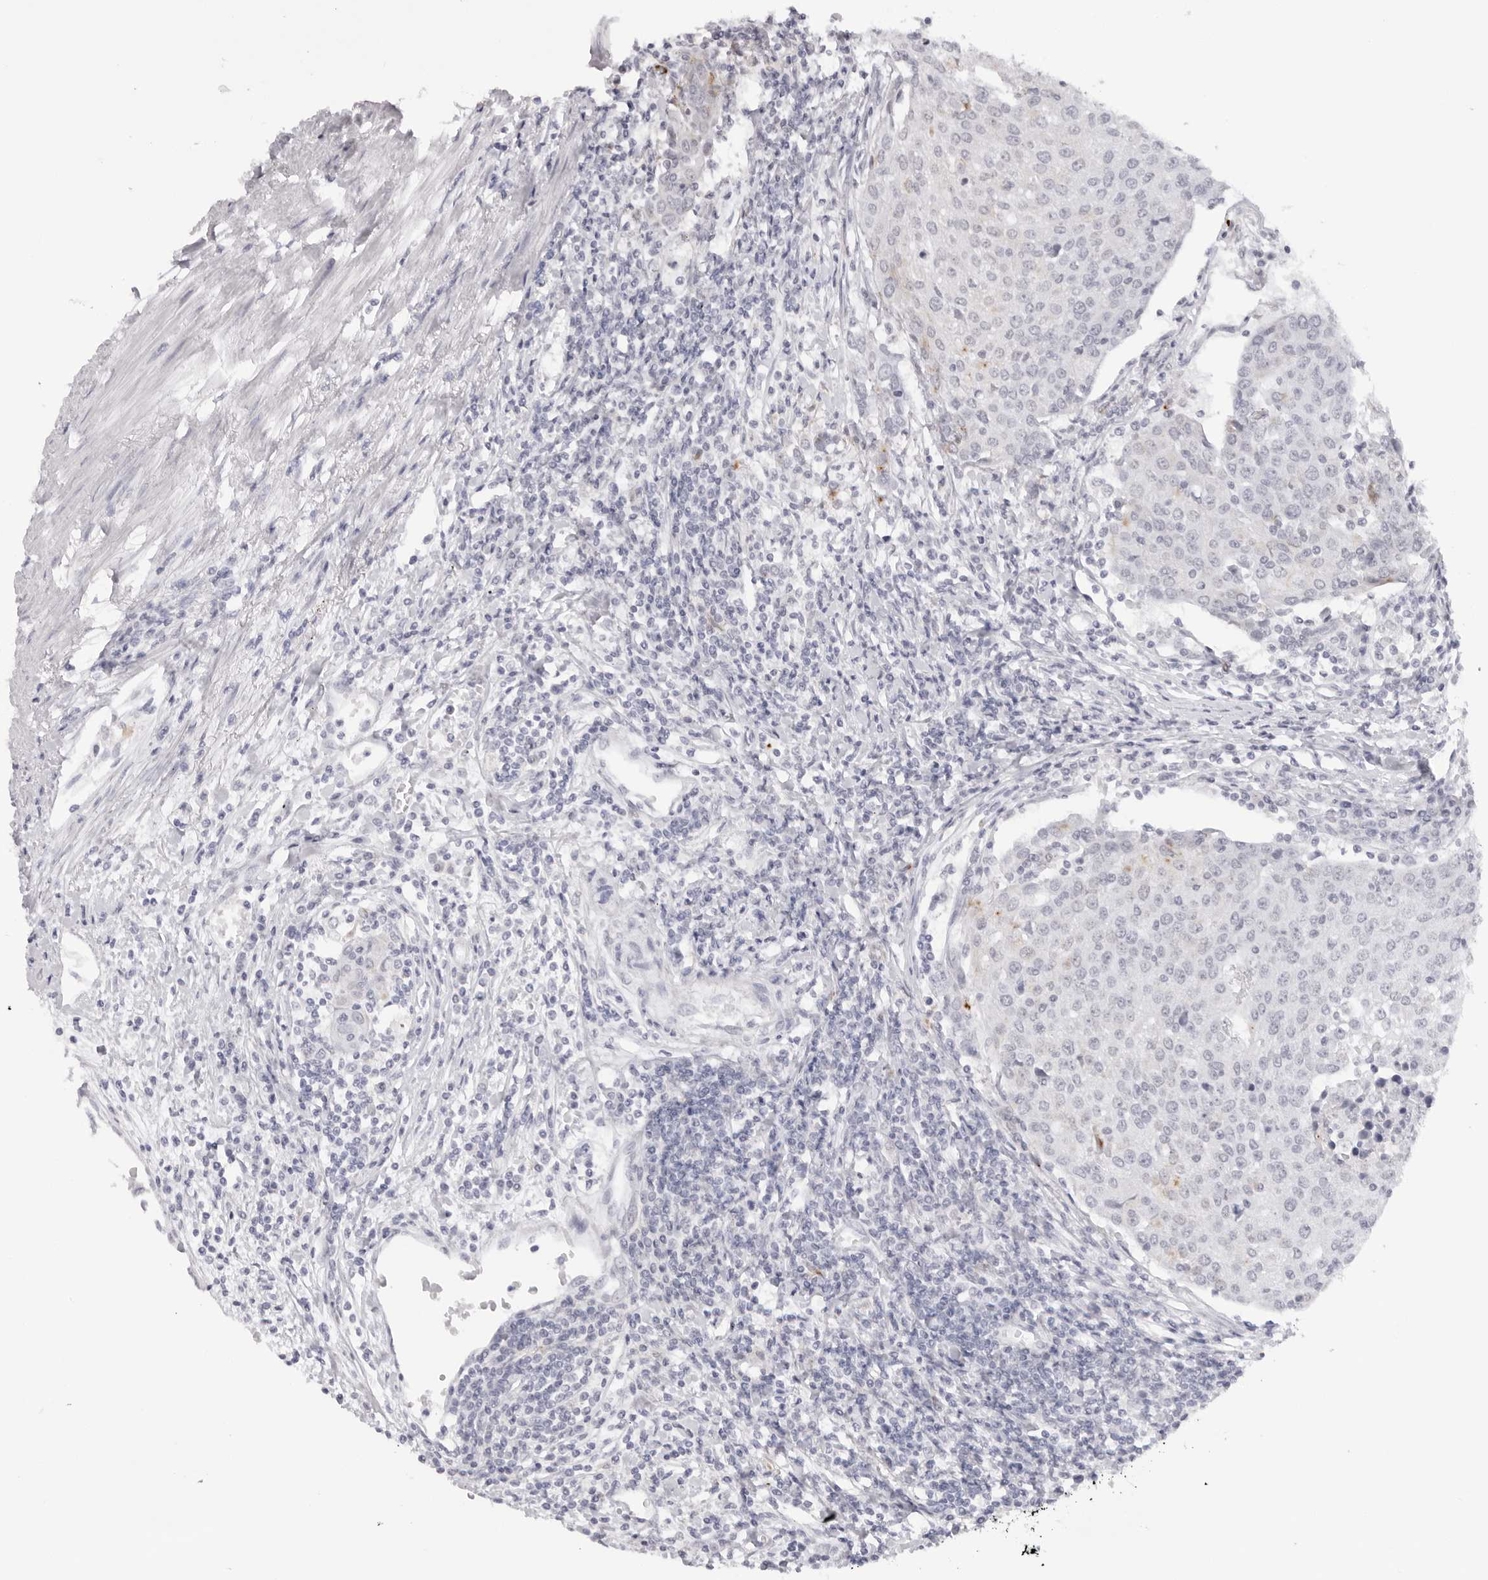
{"staining": {"intensity": "negative", "quantity": "none", "location": "none"}, "tissue": "urothelial cancer", "cell_type": "Tumor cells", "image_type": "cancer", "snomed": [{"axis": "morphology", "description": "Urothelial carcinoma, High grade"}, {"axis": "topography", "description": "Urinary bladder"}], "caption": "Tumor cells are negative for brown protein staining in urothelial carcinoma (high-grade).", "gene": "KLK12", "patient": {"sex": "female", "age": 85}}